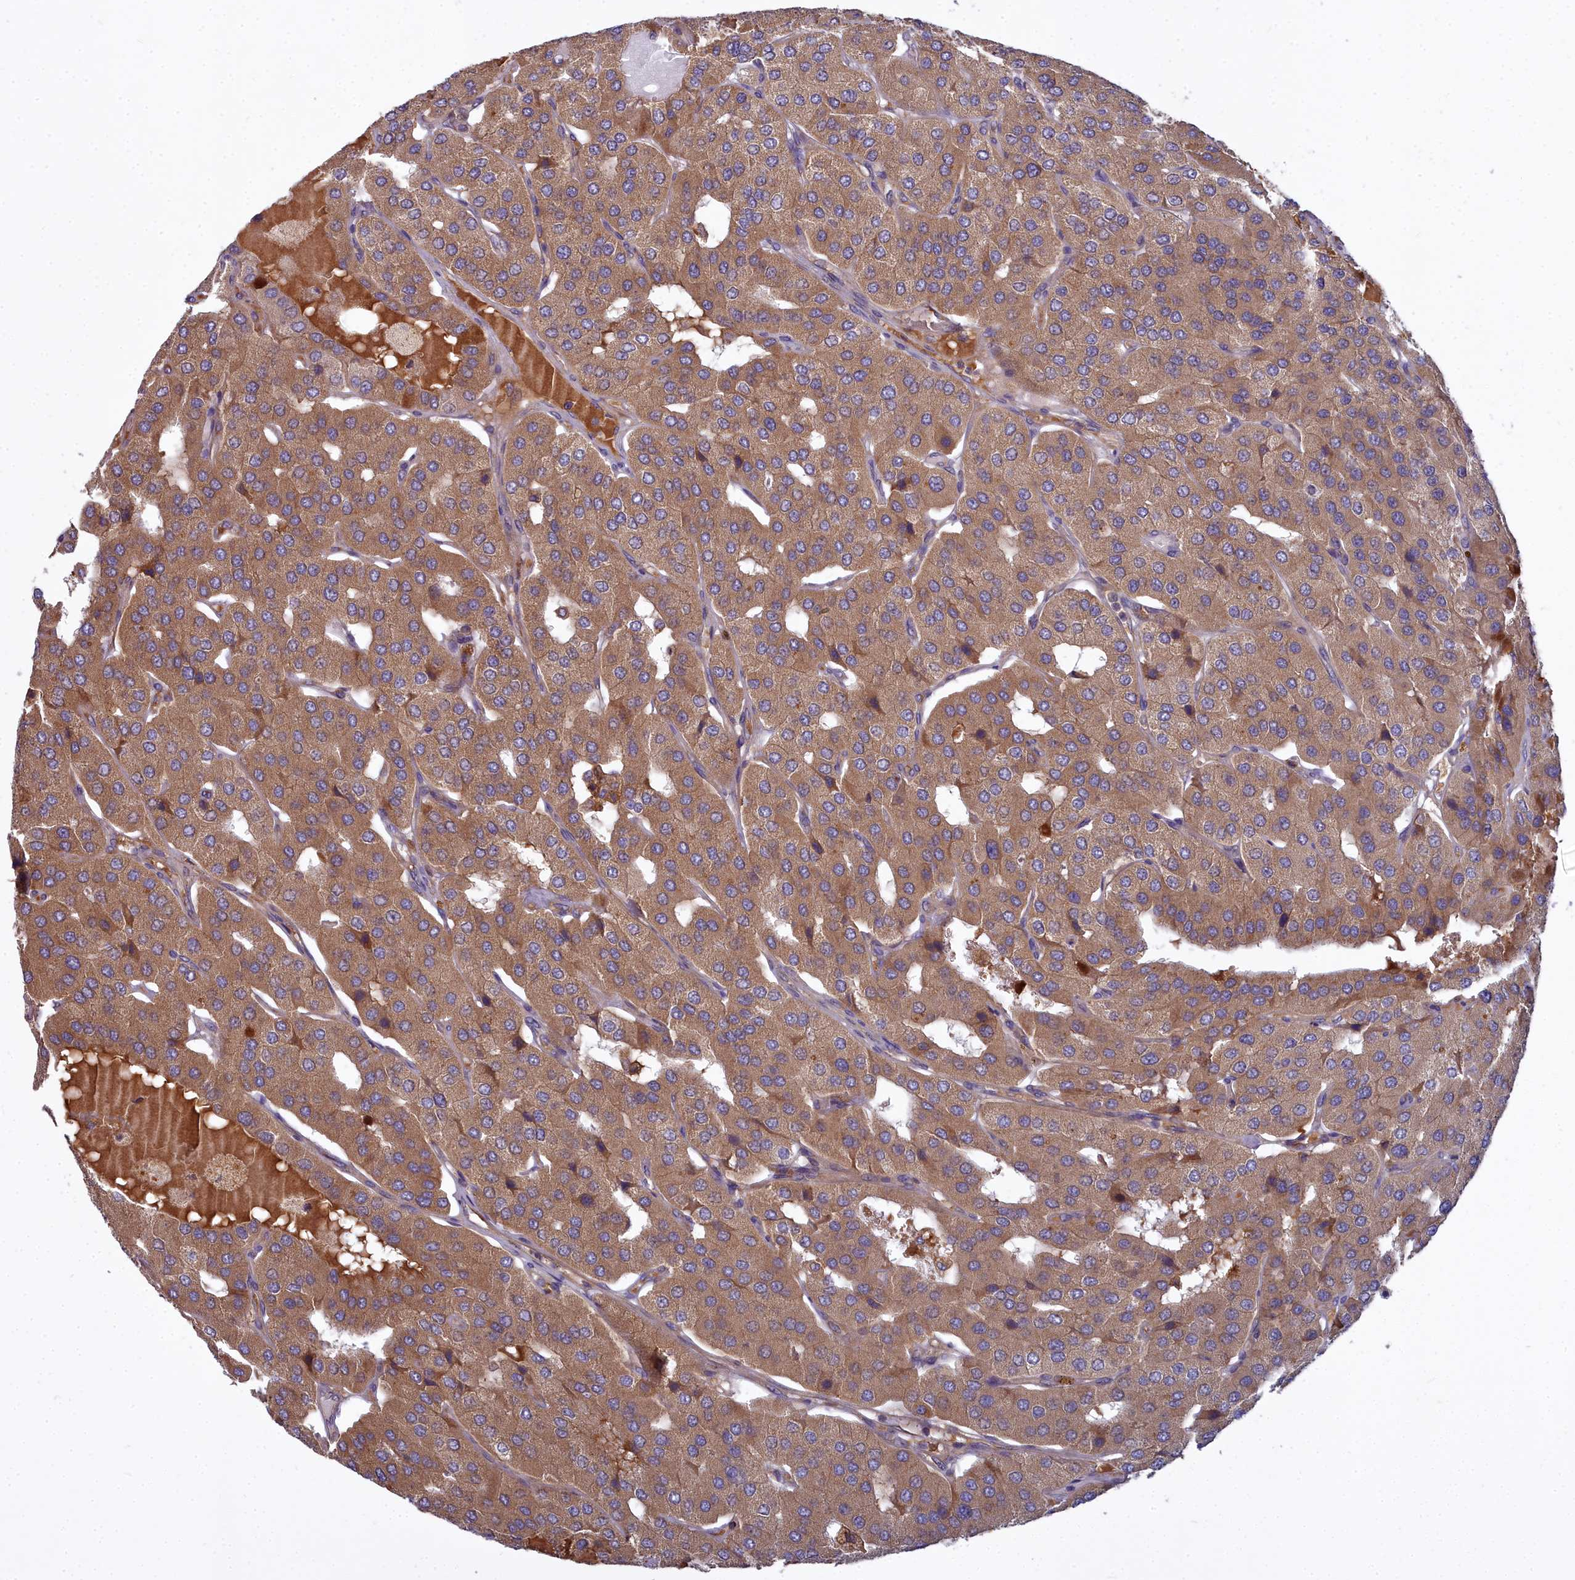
{"staining": {"intensity": "moderate", "quantity": ">75%", "location": "cytoplasmic/membranous"}, "tissue": "parathyroid gland", "cell_type": "Glandular cells", "image_type": "normal", "snomed": [{"axis": "morphology", "description": "Normal tissue, NOS"}, {"axis": "morphology", "description": "Adenoma, NOS"}, {"axis": "topography", "description": "Parathyroid gland"}], "caption": "IHC image of unremarkable human parathyroid gland stained for a protein (brown), which shows medium levels of moderate cytoplasmic/membranous expression in about >75% of glandular cells.", "gene": "CCDC167", "patient": {"sex": "female", "age": 86}}